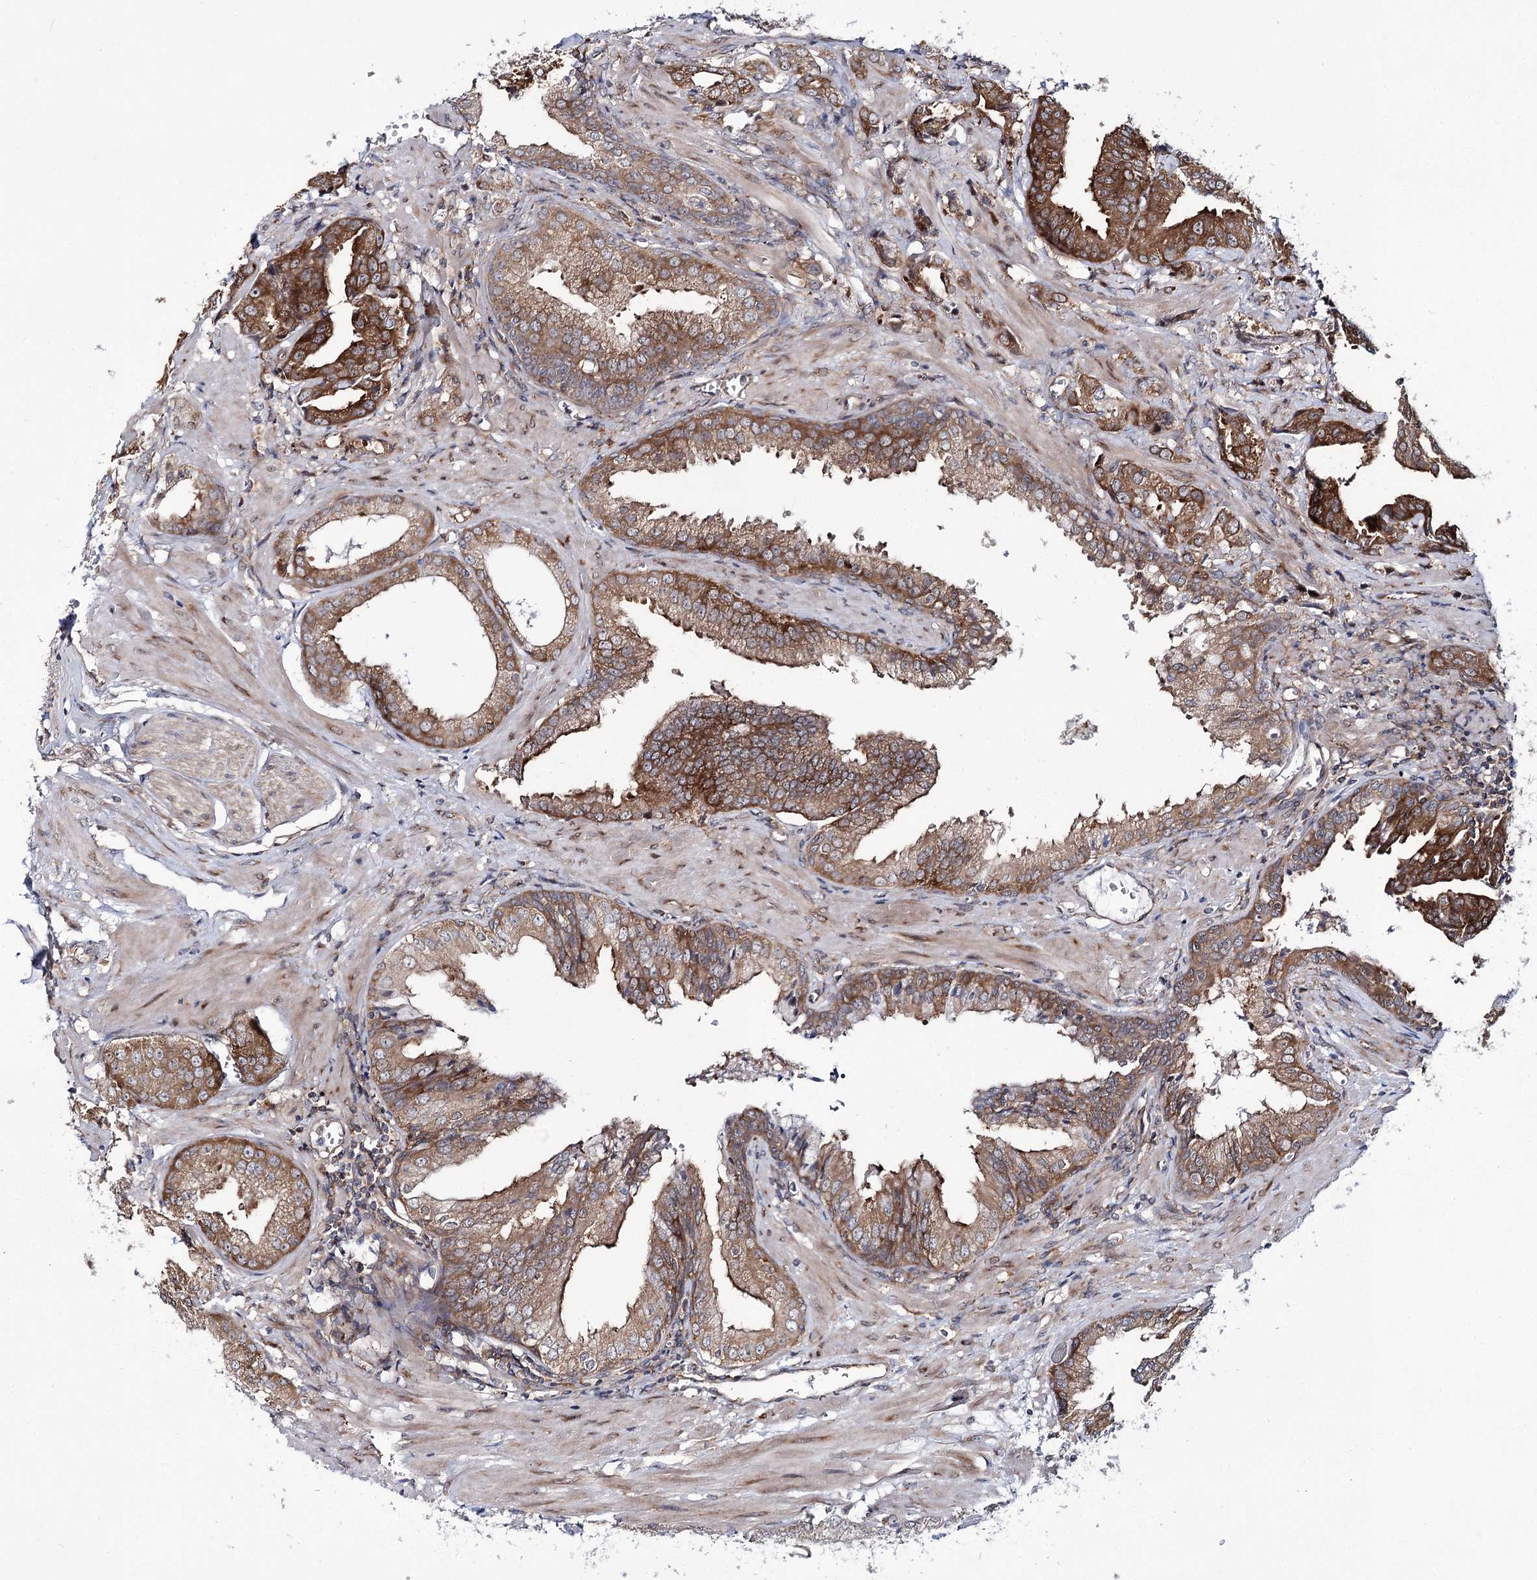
{"staining": {"intensity": "moderate", "quantity": ">75%", "location": "cytoplasmic/membranous"}, "tissue": "prostate cancer", "cell_type": "Tumor cells", "image_type": "cancer", "snomed": [{"axis": "morphology", "description": "Adenocarcinoma, Low grade"}, {"axis": "topography", "description": "Prostate"}], "caption": "This is a micrograph of immunohistochemistry staining of adenocarcinoma (low-grade) (prostate), which shows moderate staining in the cytoplasmic/membranous of tumor cells.", "gene": "VWA2", "patient": {"sex": "male", "age": 67}}